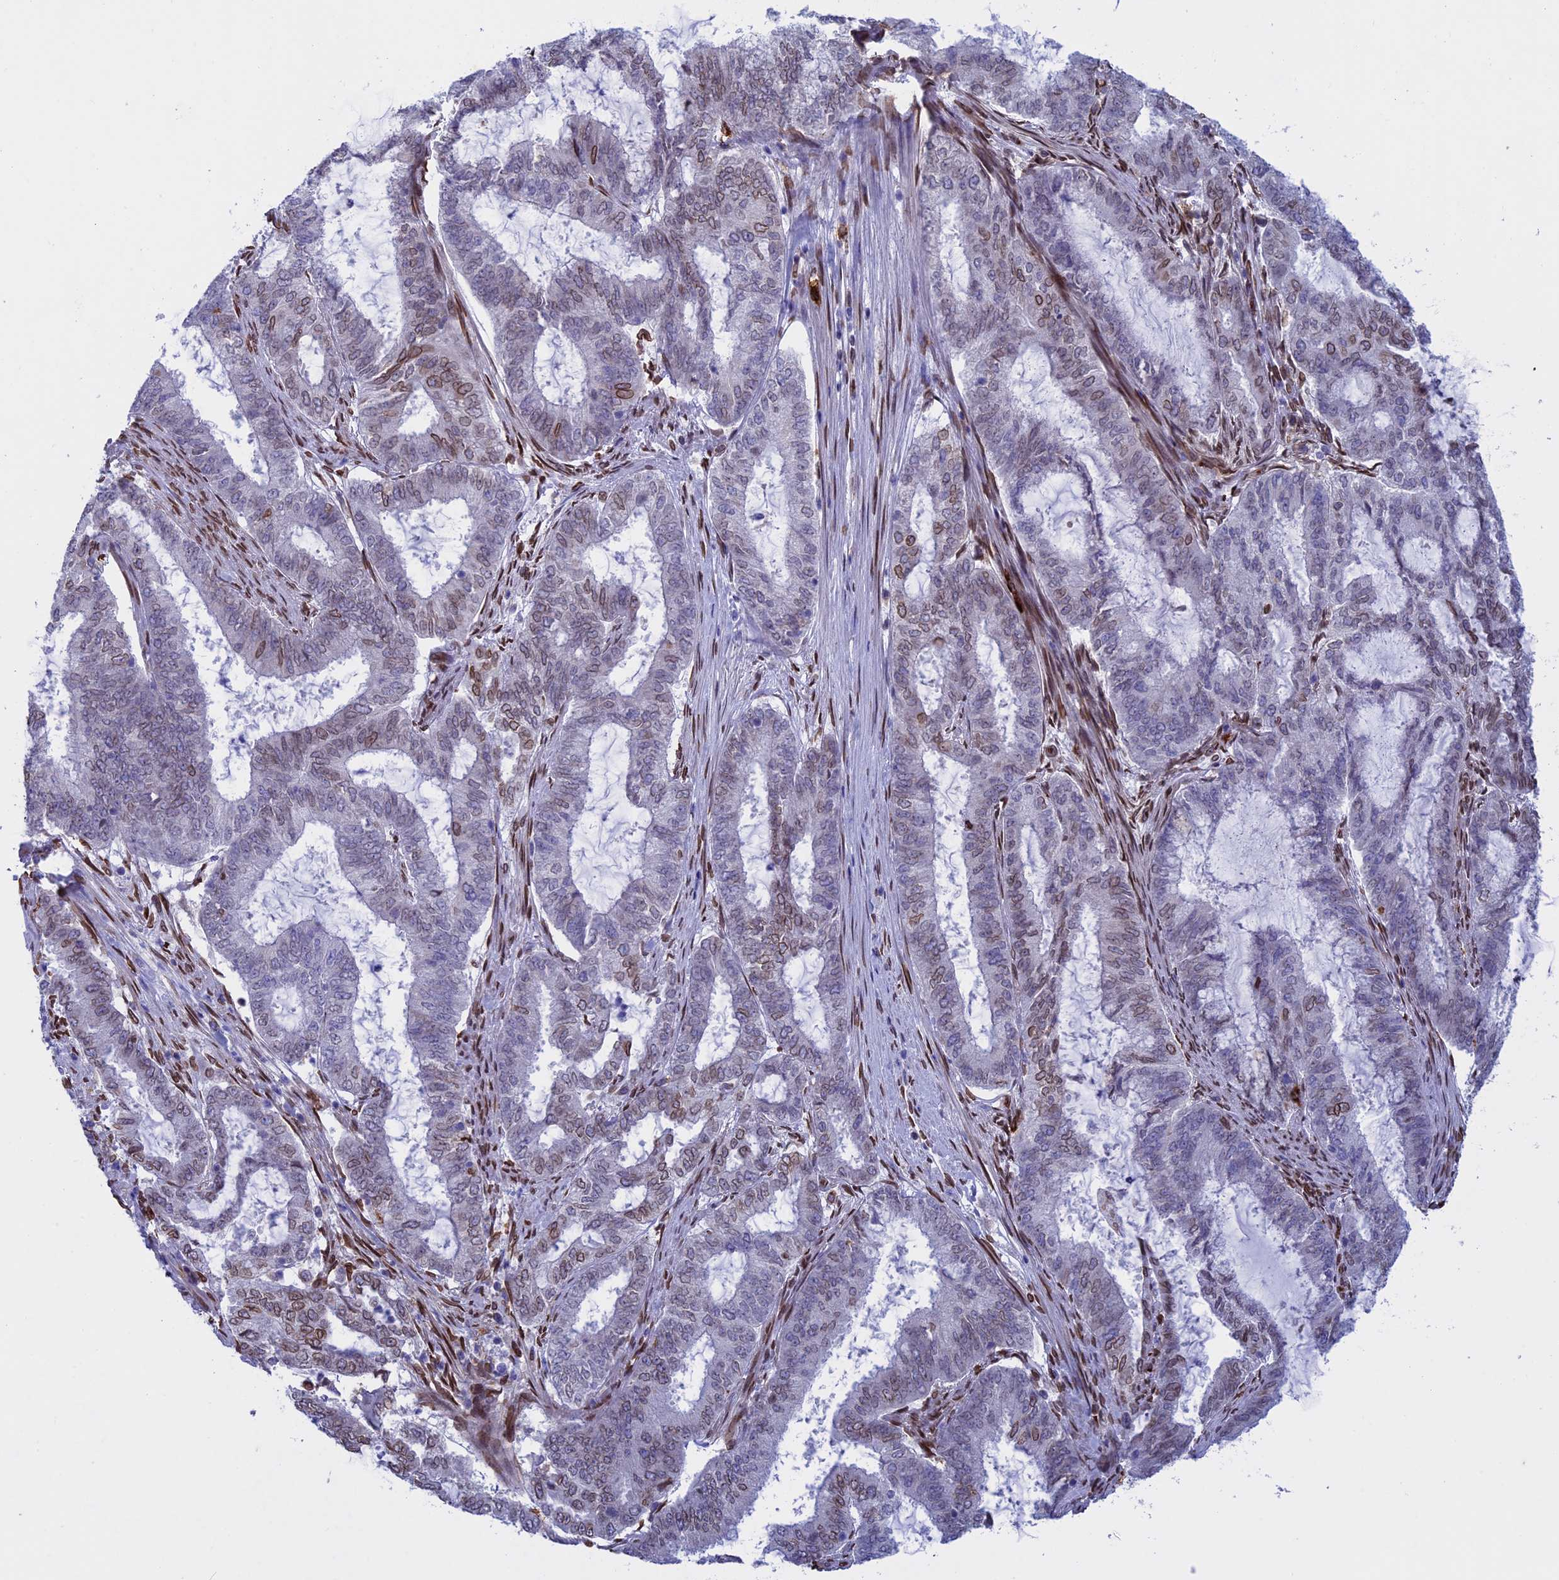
{"staining": {"intensity": "moderate", "quantity": "<25%", "location": "cytoplasmic/membranous,nuclear"}, "tissue": "endometrial cancer", "cell_type": "Tumor cells", "image_type": "cancer", "snomed": [{"axis": "morphology", "description": "Adenocarcinoma, NOS"}, {"axis": "topography", "description": "Endometrium"}], "caption": "The micrograph displays a brown stain indicating the presence of a protein in the cytoplasmic/membranous and nuclear of tumor cells in adenocarcinoma (endometrial). (Stains: DAB in brown, nuclei in blue, Microscopy: brightfield microscopy at high magnification).", "gene": "TMPRSS7", "patient": {"sex": "female", "age": 51}}